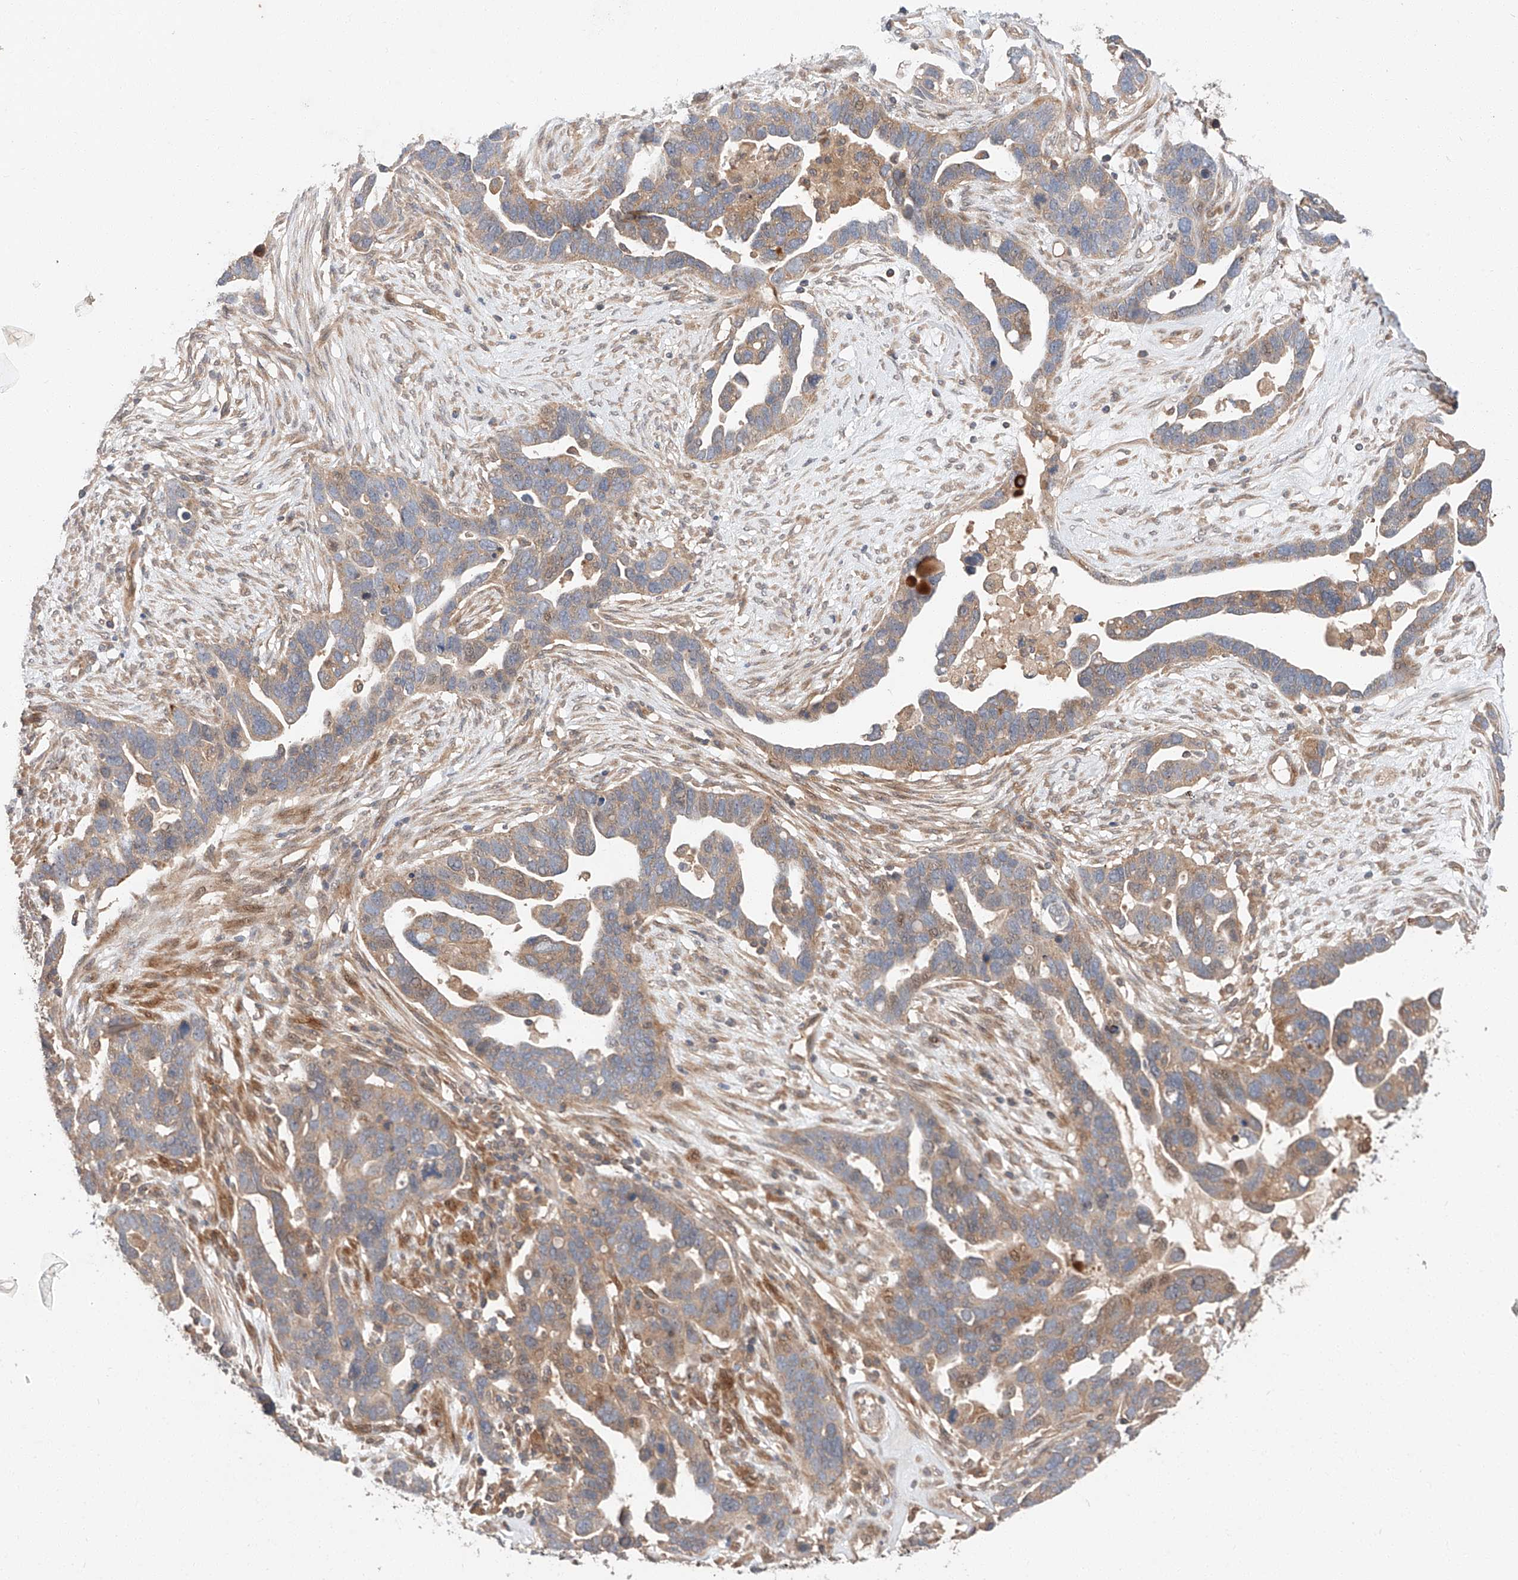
{"staining": {"intensity": "moderate", "quantity": "25%-75%", "location": "cytoplasmic/membranous"}, "tissue": "ovarian cancer", "cell_type": "Tumor cells", "image_type": "cancer", "snomed": [{"axis": "morphology", "description": "Cystadenocarcinoma, serous, NOS"}, {"axis": "topography", "description": "Ovary"}], "caption": "Ovarian cancer stained for a protein (brown) shows moderate cytoplasmic/membranous positive staining in approximately 25%-75% of tumor cells.", "gene": "XPNPEP1", "patient": {"sex": "female", "age": 54}}